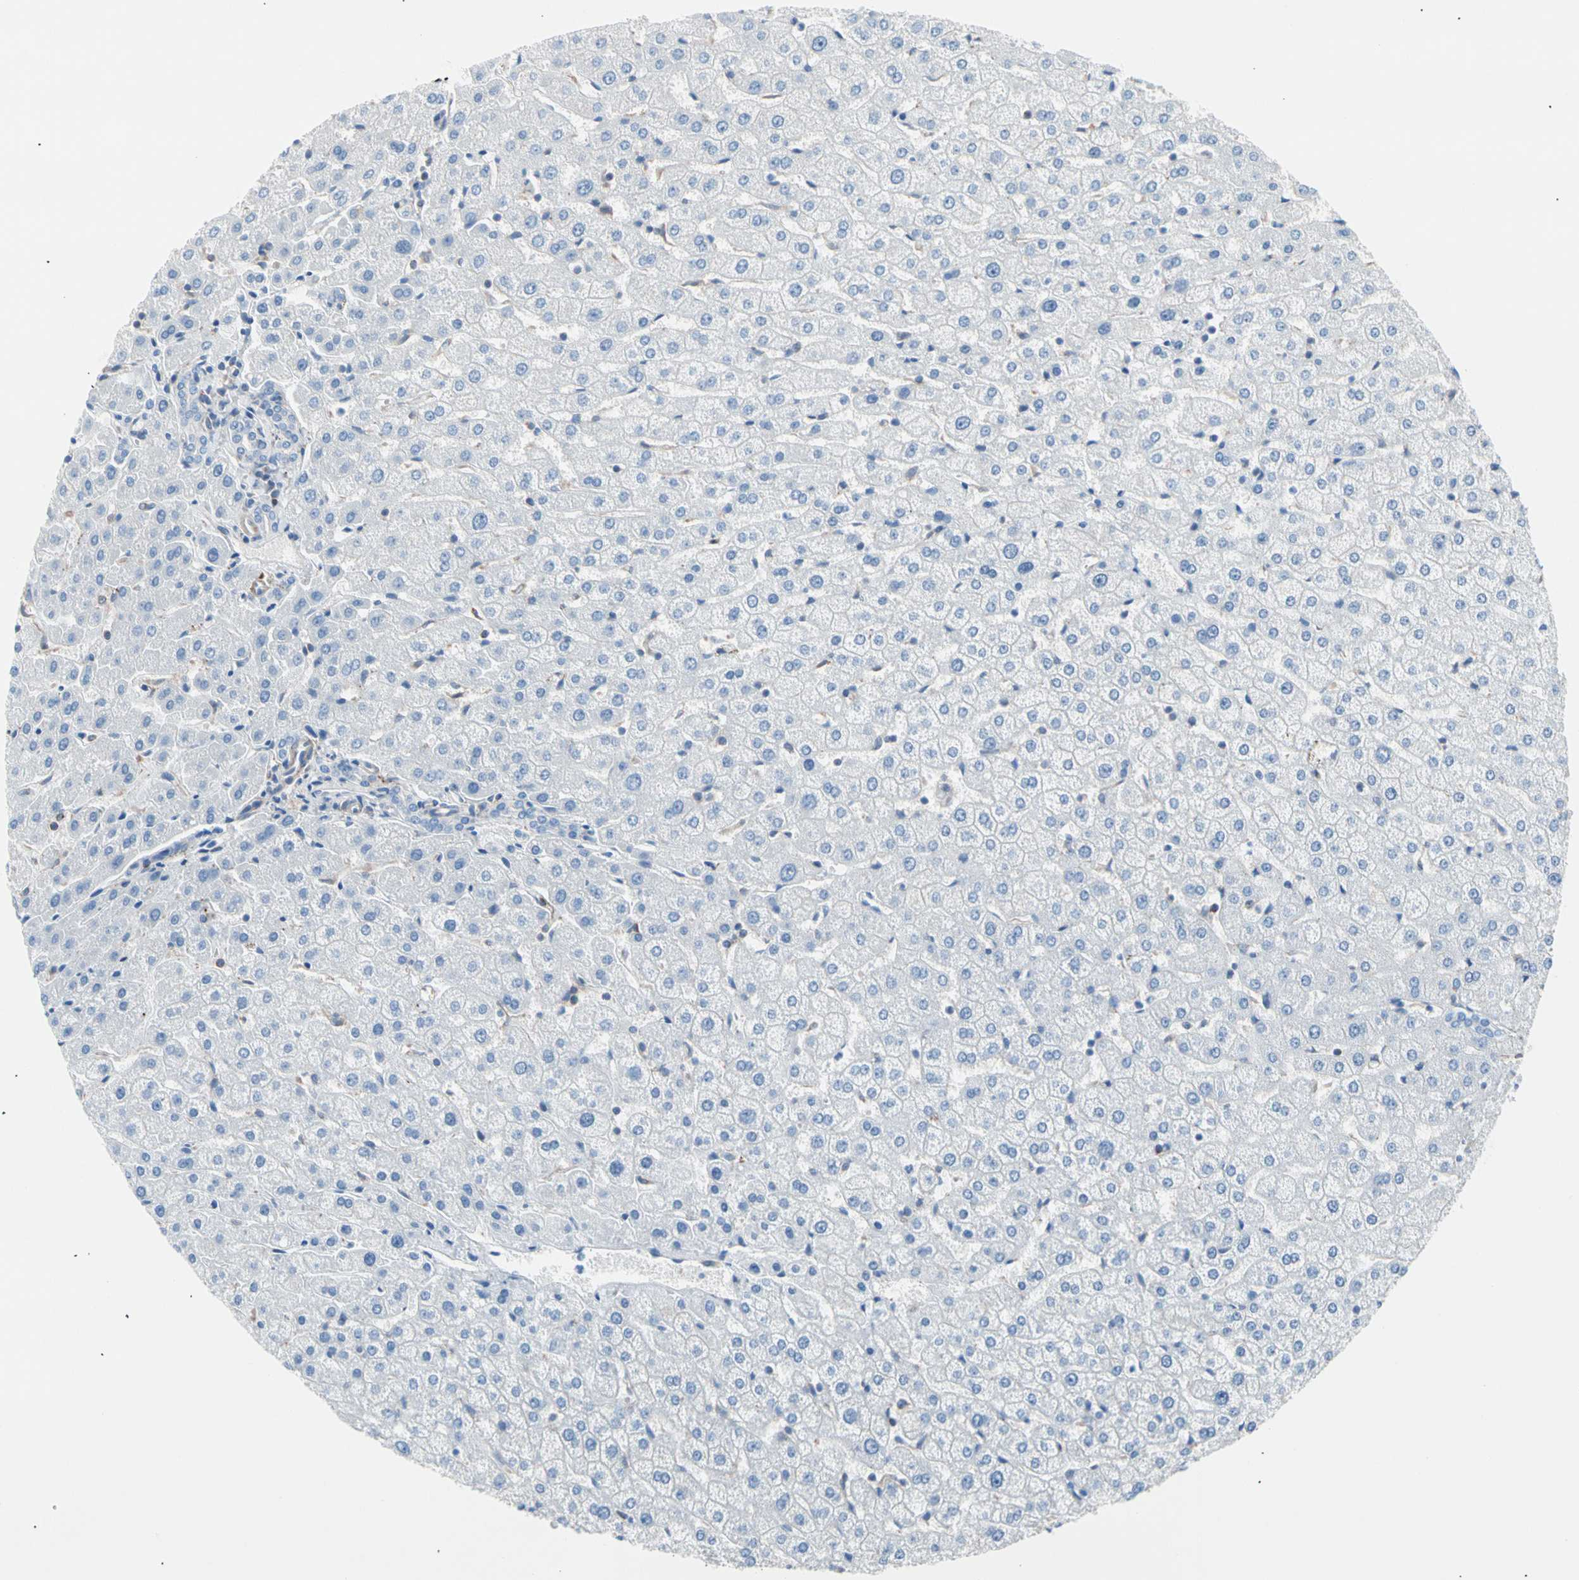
{"staining": {"intensity": "negative", "quantity": "none", "location": "none"}, "tissue": "liver", "cell_type": "Cholangiocytes", "image_type": "normal", "snomed": [{"axis": "morphology", "description": "Normal tissue, NOS"}, {"axis": "morphology", "description": "Fibrosis, NOS"}, {"axis": "topography", "description": "Liver"}], "caption": "Liver was stained to show a protein in brown. There is no significant staining in cholangiocytes. (DAB immunohistochemistry (IHC) visualized using brightfield microscopy, high magnification).", "gene": "HK1", "patient": {"sex": "female", "age": 29}}